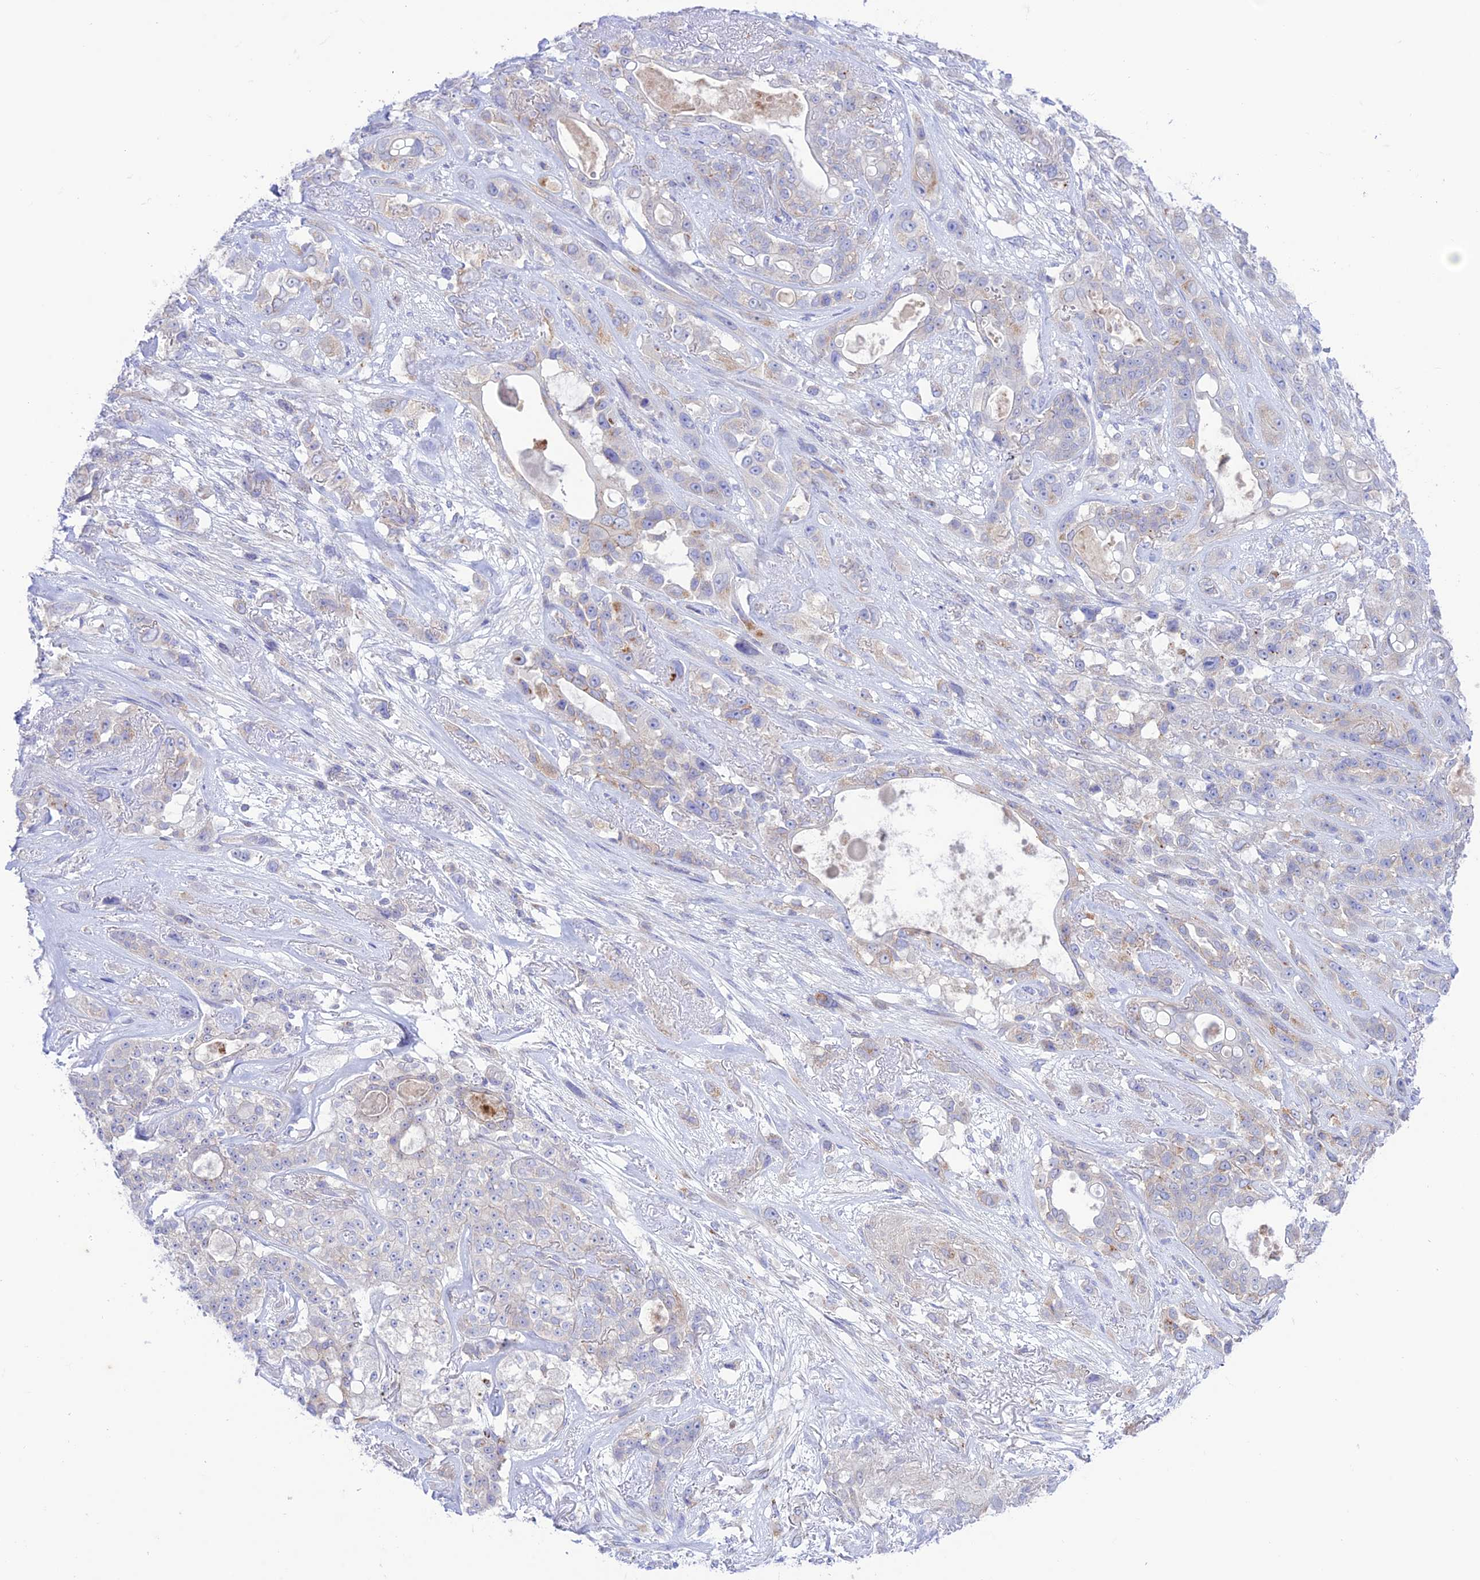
{"staining": {"intensity": "negative", "quantity": "none", "location": "none"}, "tissue": "lung cancer", "cell_type": "Tumor cells", "image_type": "cancer", "snomed": [{"axis": "morphology", "description": "Squamous cell carcinoma, NOS"}, {"axis": "topography", "description": "Lung"}], "caption": "An immunohistochemistry (IHC) micrograph of lung cancer (squamous cell carcinoma) is shown. There is no staining in tumor cells of lung cancer (squamous cell carcinoma). (DAB immunohistochemistry with hematoxylin counter stain).", "gene": "CHSY3", "patient": {"sex": "female", "age": 70}}